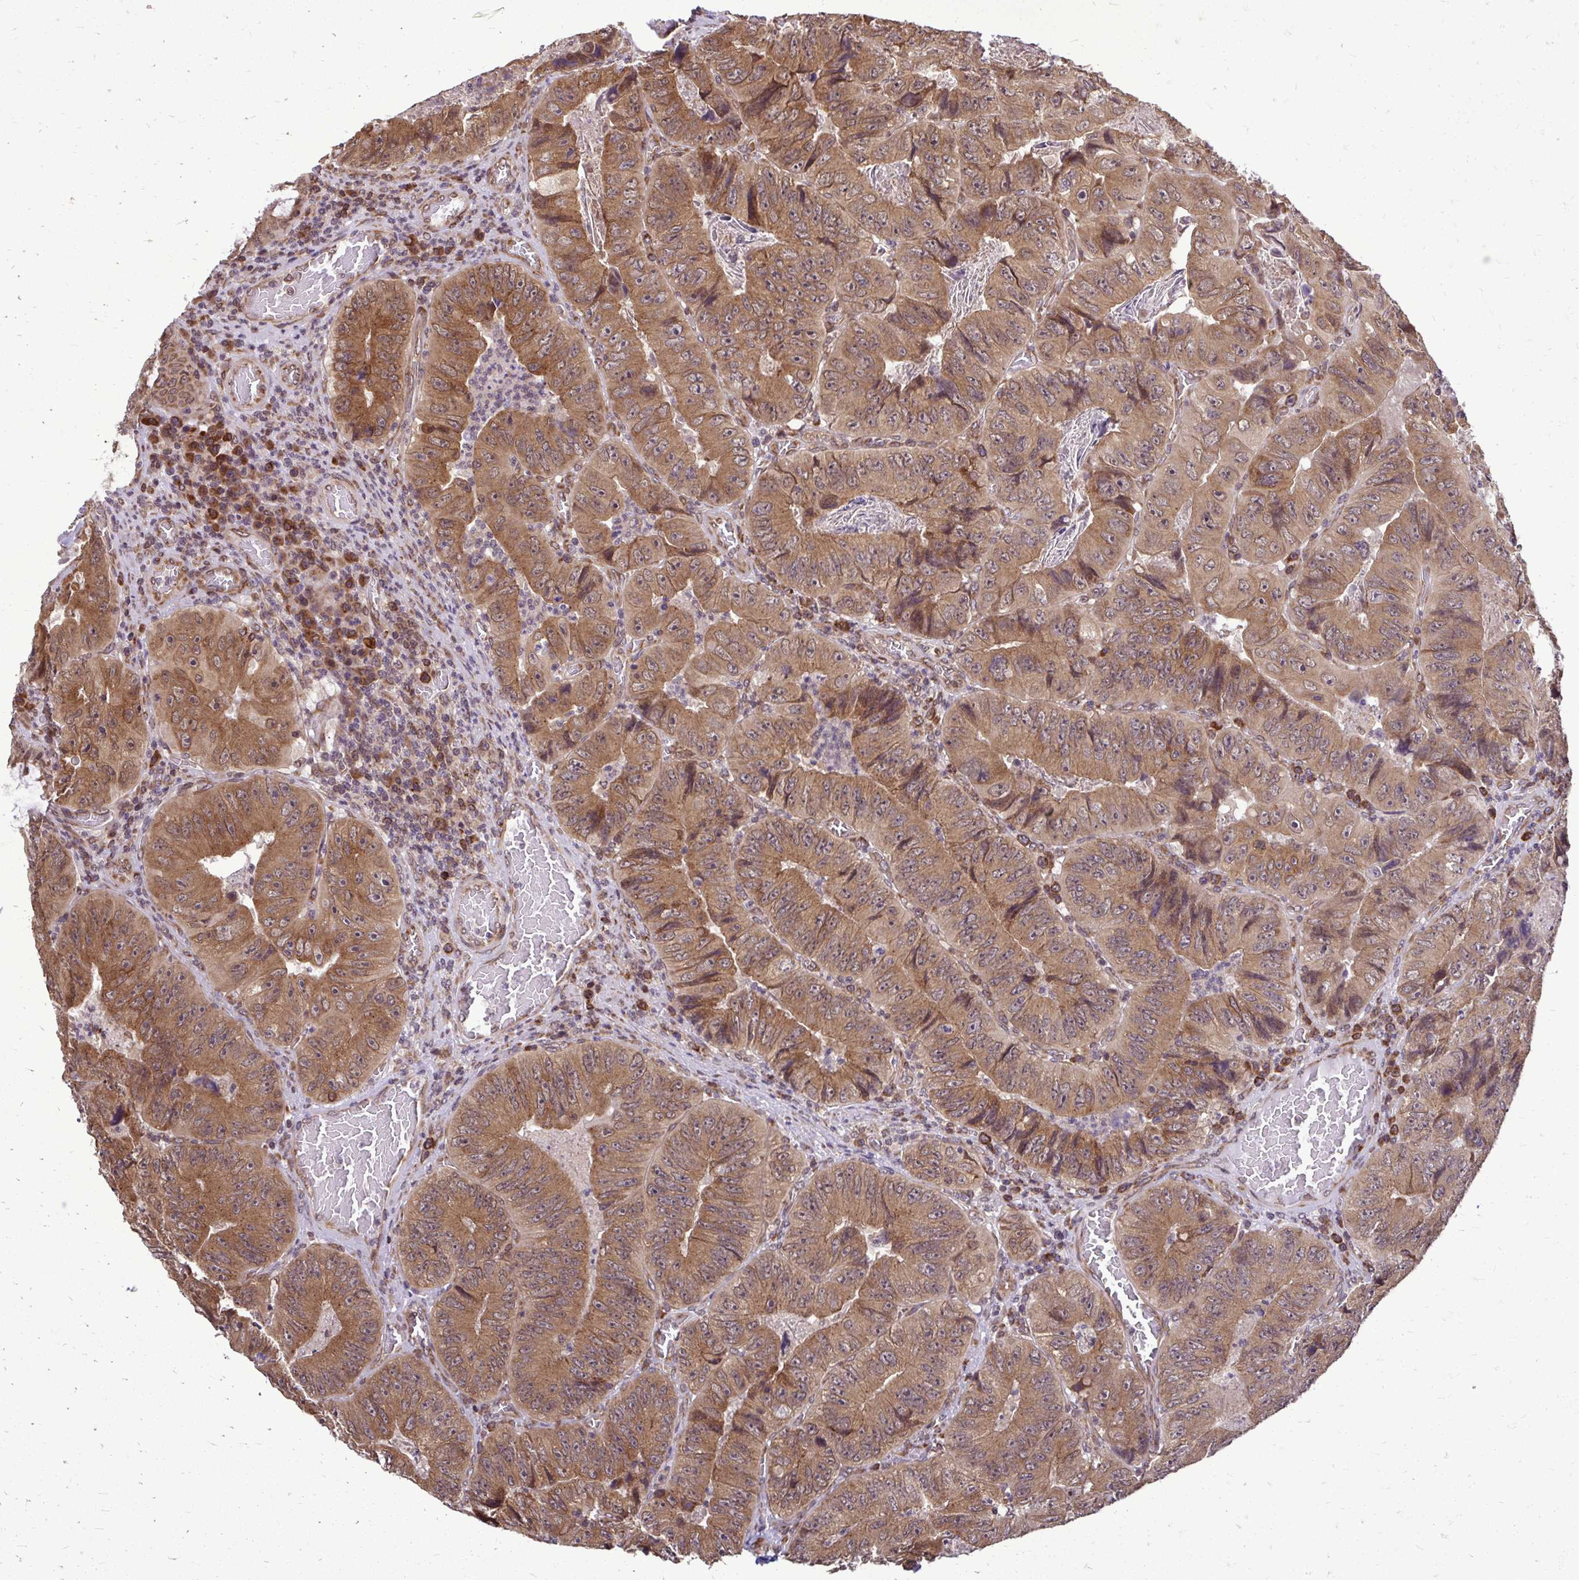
{"staining": {"intensity": "moderate", "quantity": ">75%", "location": "cytoplasmic/membranous"}, "tissue": "colorectal cancer", "cell_type": "Tumor cells", "image_type": "cancer", "snomed": [{"axis": "morphology", "description": "Adenocarcinoma, NOS"}, {"axis": "topography", "description": "Colon"}], "caption": "Brown immunohistochemical staining in colorectal adenocarcinoma exhibits moderate cytoplasmic/membranous expression in approximately >75% of tumor cells.", "gene": "FMR1", "patient": {"sex": "female", "age": 84}}